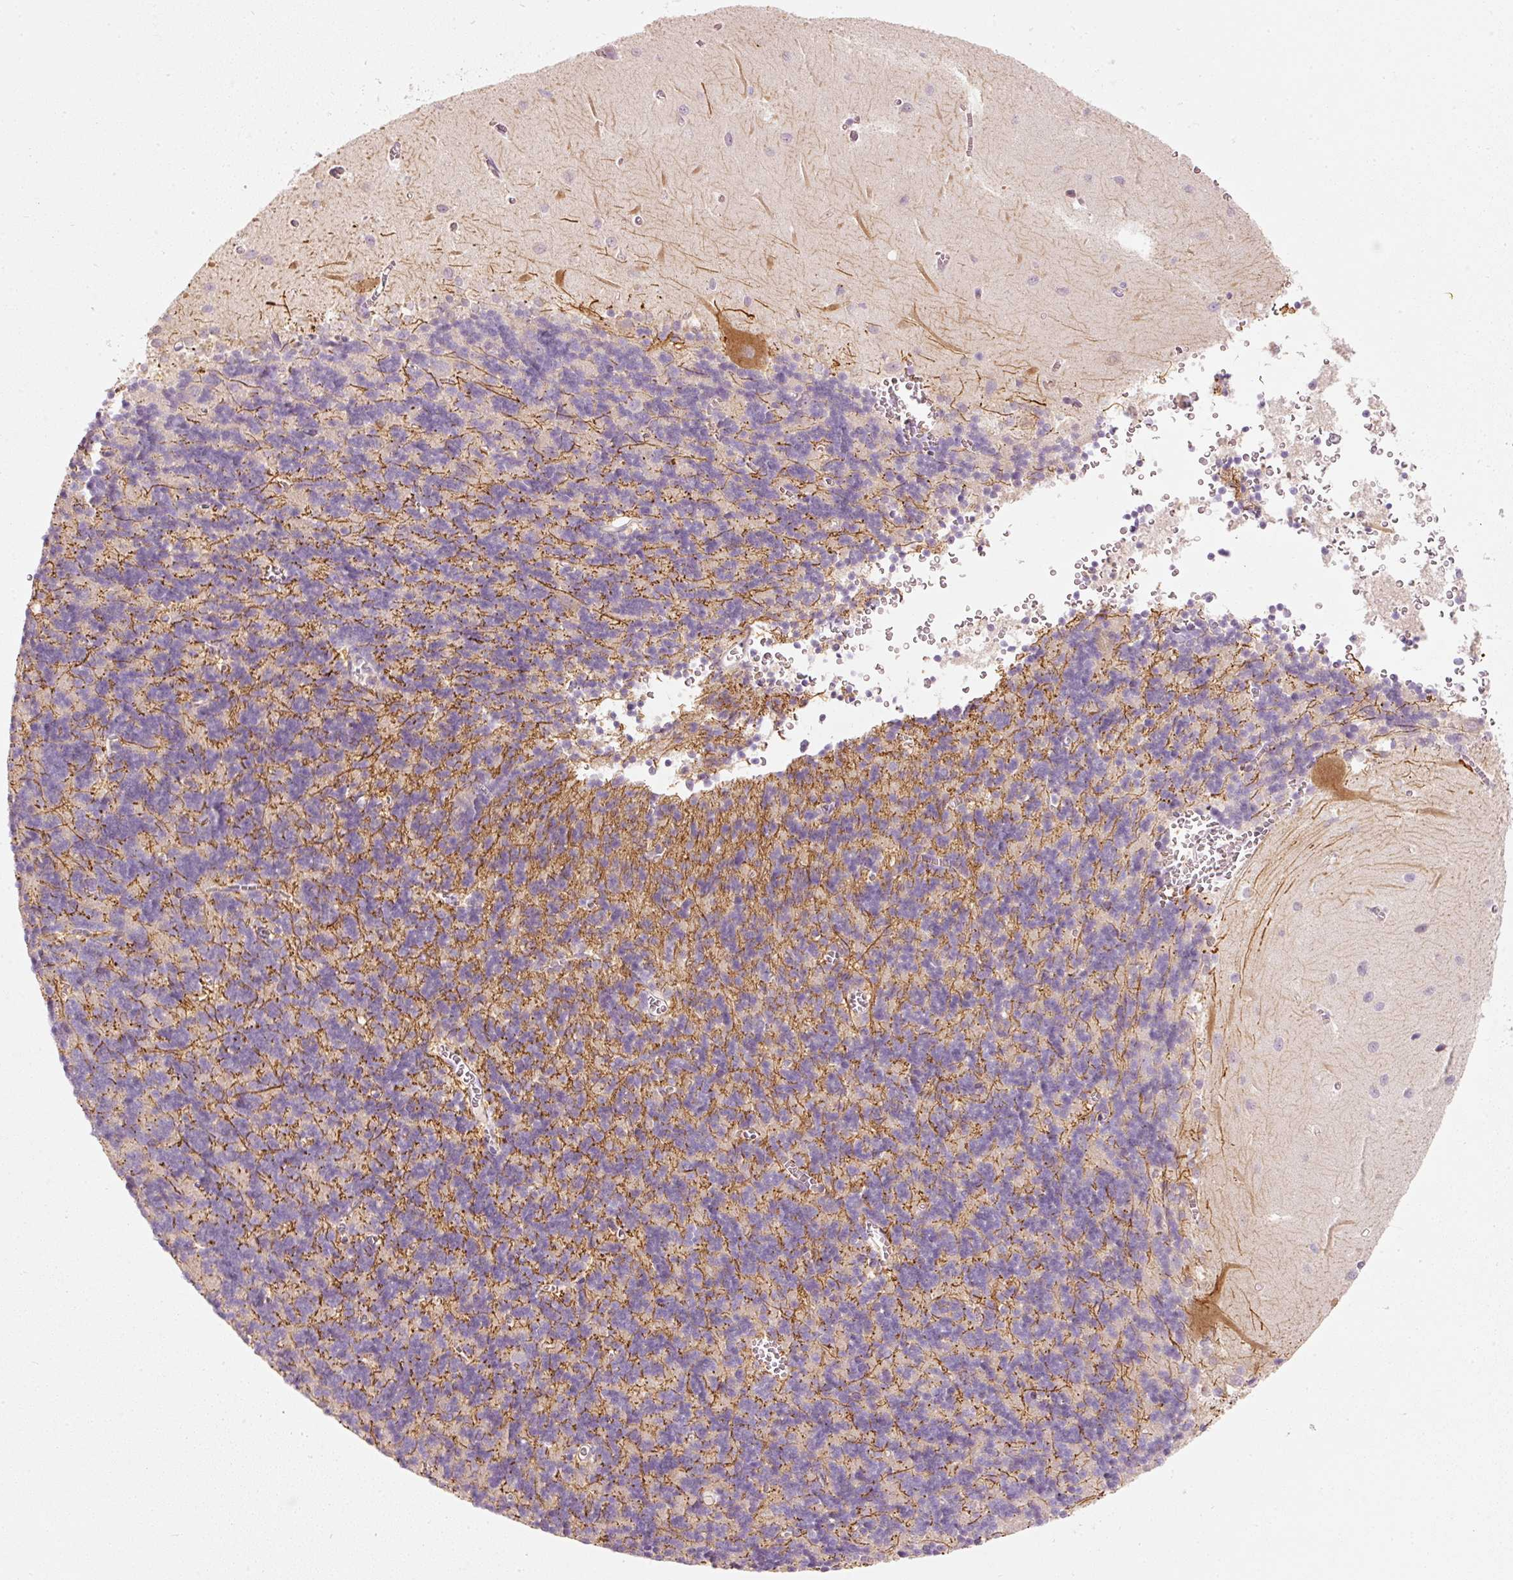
{"staining": {"intensity": "negative", "quantity": "none", "location": "none"}, "tissue": "cerebellum", "cell_type": "Cells in granular layer", "image_type": "normal", "snomed": [{"axis": "morphology", "description": "Normal tissue, NOS"}, {"axis": "topography", "description": "Cerebellum"}], "caption": "This is a histopathology image of immunohistochemistry (IHC) staining of unremarkable cerebellum, which shows no staining in cells in granular layer.", "gene": "SLC20A1", "patient": {"sex": "male", "age": 37}}